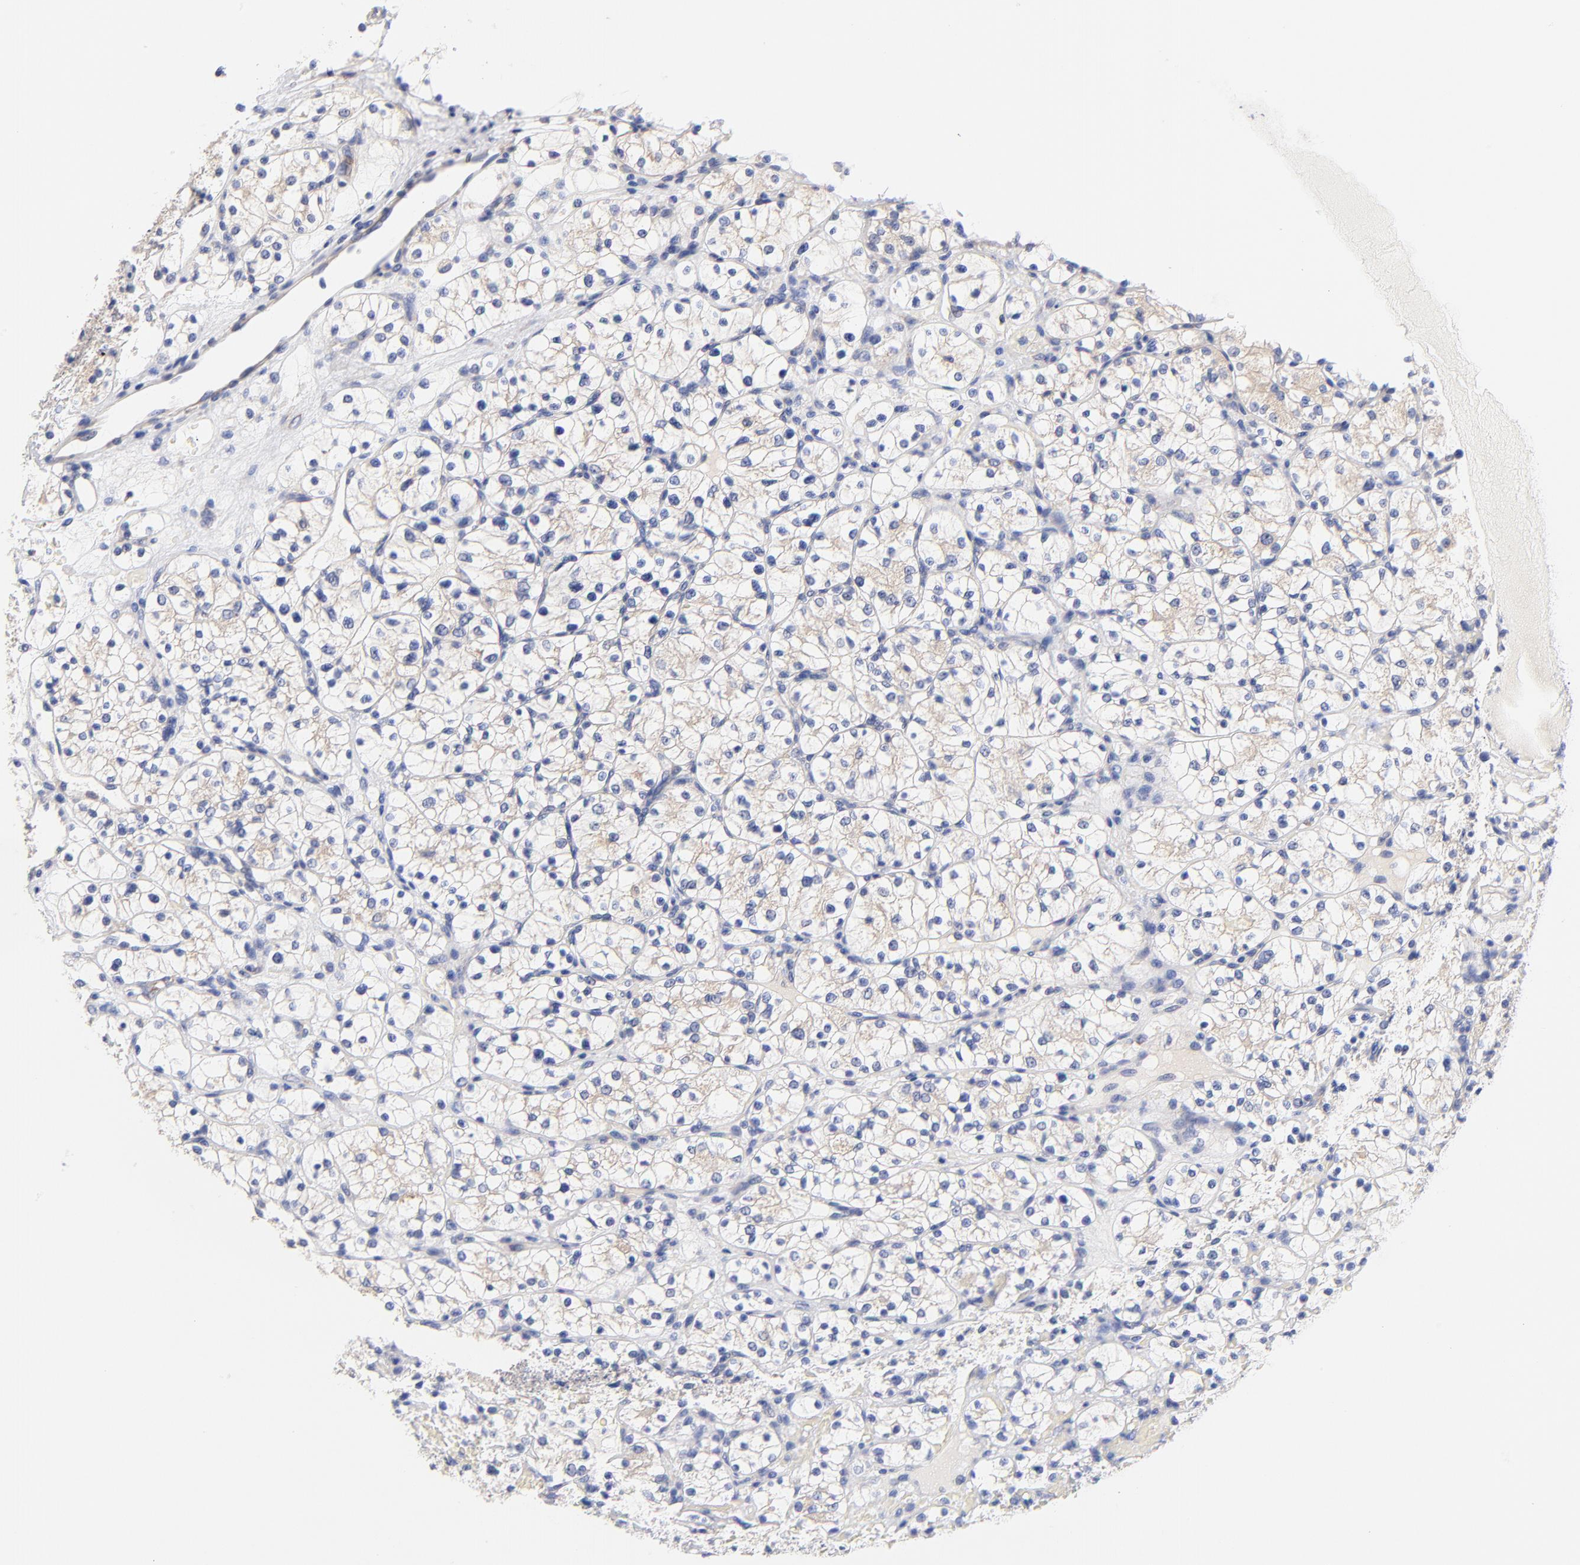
{"staining": {"intensity": "negative", "quantity": "none", "location": "none"}, "tissue": "renal cancer", "cell_type": "Tumor cells", "image_type": "cancer", "snomed": [{"axis": "morphology", "description": "Adenocarcinoma, NOS"}, {"axis": "topography", "description": "Kidney"}], "caption": "This is an IHC photomicrograph of renal cancer (adenocarcinoma). There is no staining in tumor cells.", "gene": "TNFRSF13C", "patient": {"sex": "female", "age": 60}}